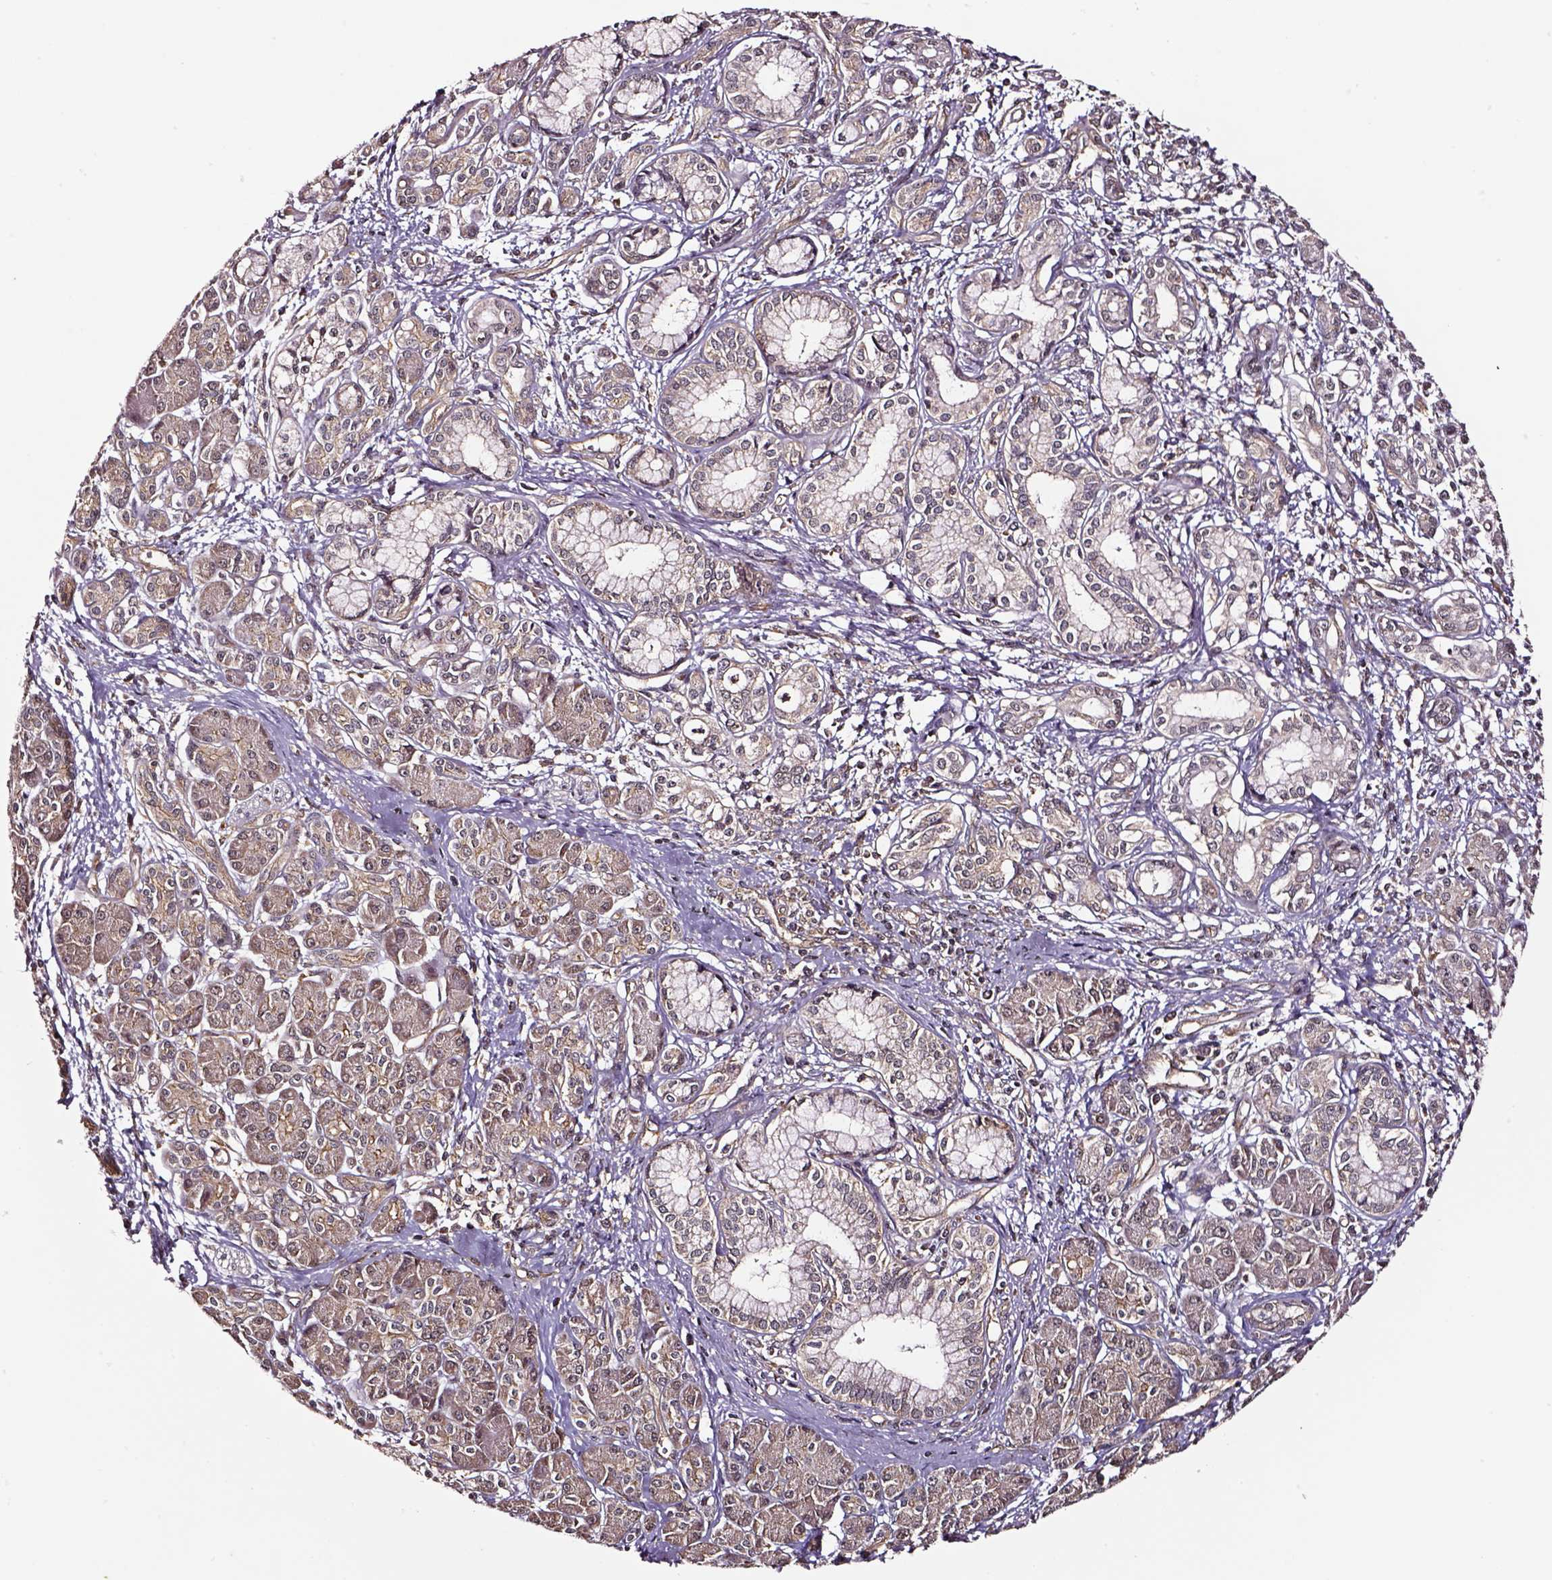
{"staining": {"intensity": "weak", "quantity": ">75%", "location": "cytoplasmic/membranous"}, "tissue": "pancreatic cancer", "cell_type": "Tumor cells", "image_type": "cancer", "snomed": [{"axis": "morphology", "description": "Adenocarcinoma, NOS"}, {"axis": "topography", "description": "Pancreas"}], "caption": "Human pancreatic adenocarcinoma stained for a protein (brown) exhibits weak cytoplasmic/membranous positive staining in approximately >75% of tumor cells.", "gene": "RASSF5", "patient": {"sex": "male", "age": 70}}